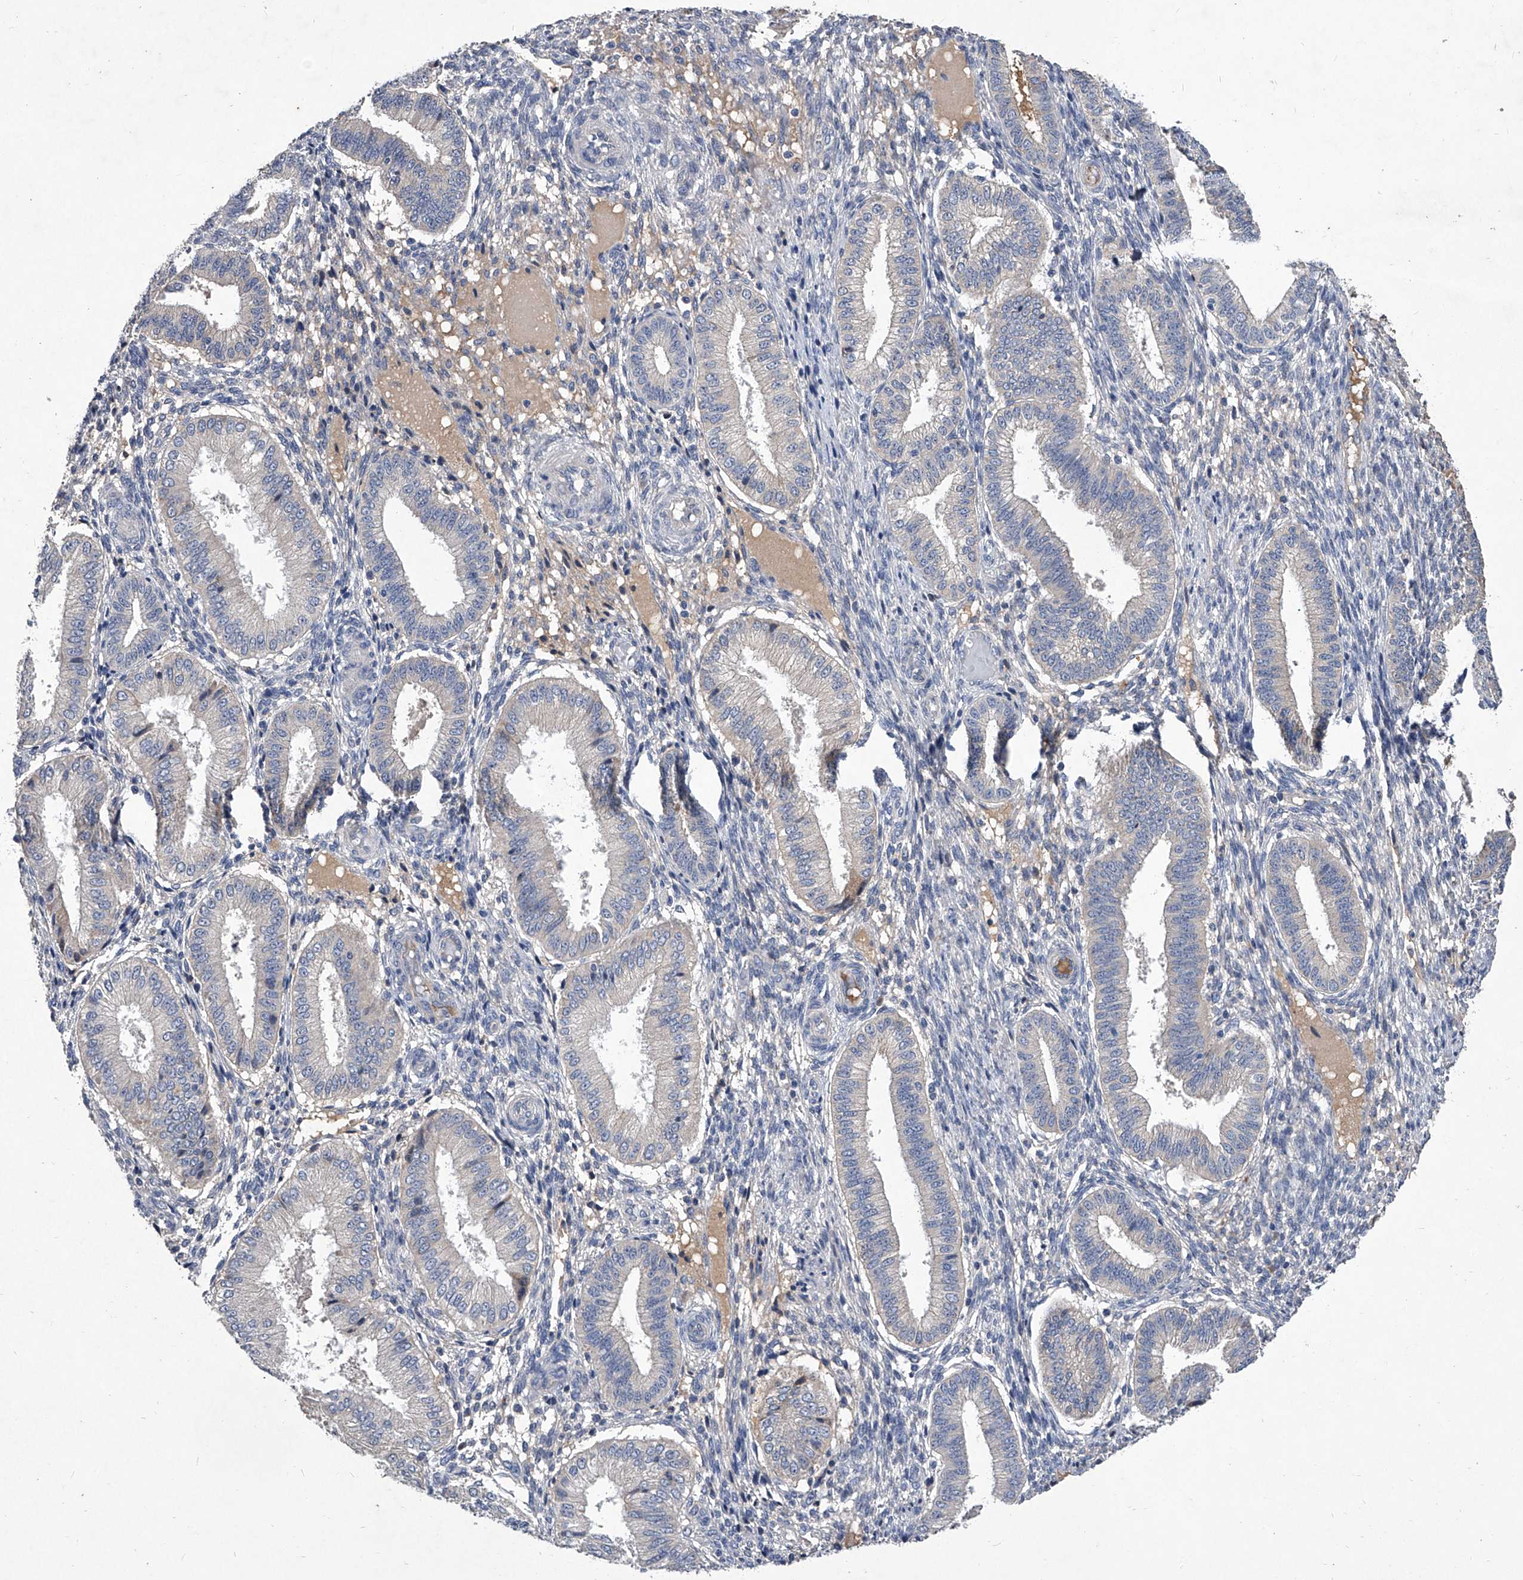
{"staining": {"intensity": "negative", "quantity": "none", "location": "none"}, "tissue": "endometrium", "cell_type": "Cells in endometrial stroma", "image_type": "normal", "snomed": [{"axis": "morphology", "description": "Normal tissue, NOS"}, {"axis": "topography", "description": "Endometrium"}], "caption": "Immunohistochemistry histopathology image of normal endometrium stained for a protein (brown), which shows no expression in cells in endometrial stroma. (Brightfield microscopy of DAB immunohistochemistry (IHC) at high magnification).", "gene": "C5", "patient": {"sex": "female", "age": 39}}